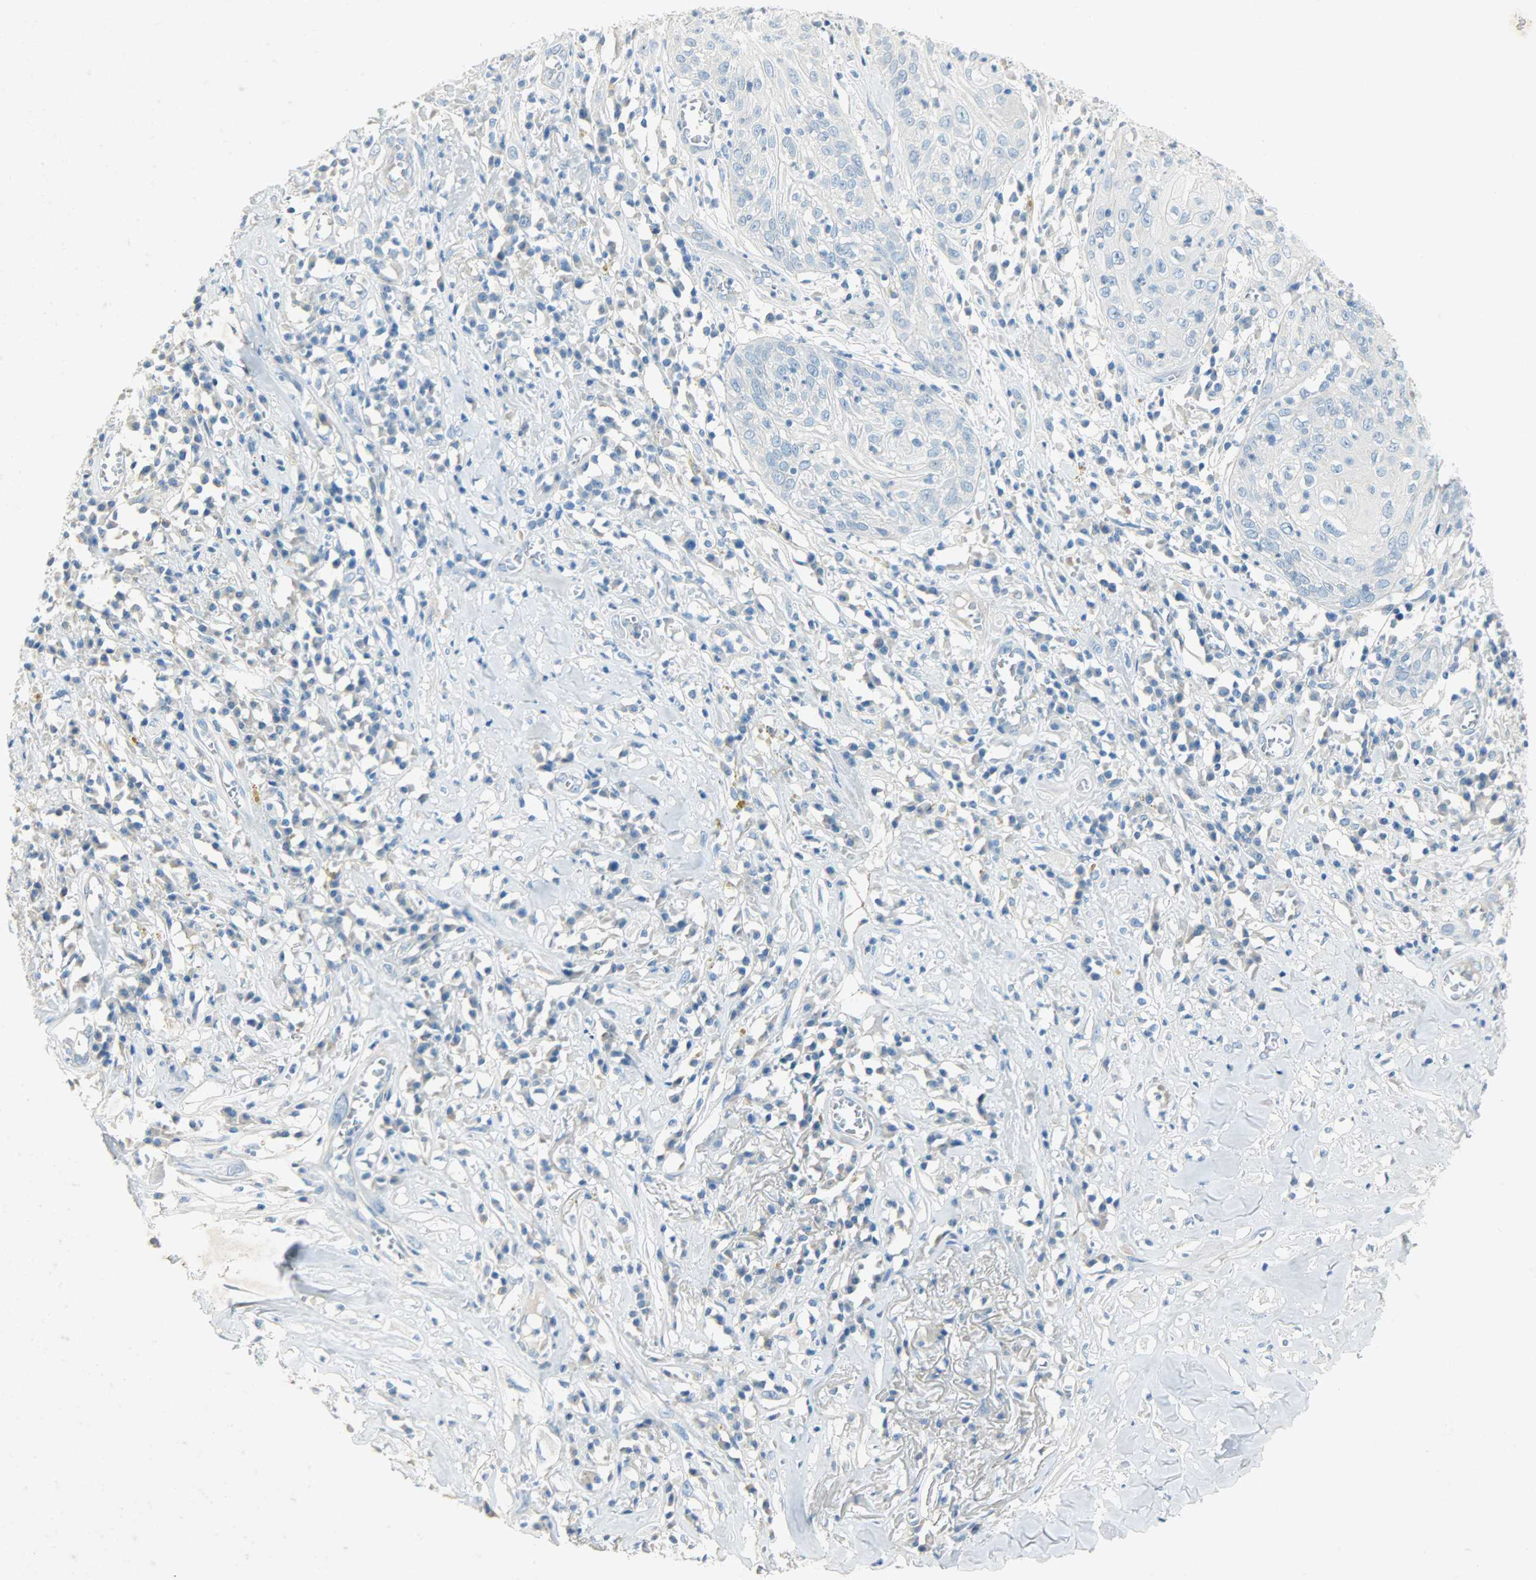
{"staining": {"intensity": "negative", "quantity": "none", "location": "none"}, "tissue": "skin cancer", "cell_type": "Tumor cells", "image_type": "cancer", "snomed": [{"axis": "morphology", "description": "Squamous cell carcinoma, NOS"}, {"axis": "topography", "description": "Skin"}], "caption": "Tumor cells are negative for protein expression in human squamous cell carcinoma (skin). The staining was performed using DAB (3,3'-diaminobenzidine) to visualize the protein expression in brown, while the nuclei were stained in blue with hematoxylin (Magnification: 20x).", "gene": "PROM1", "patient": {"sex": "male", "age": 65}}